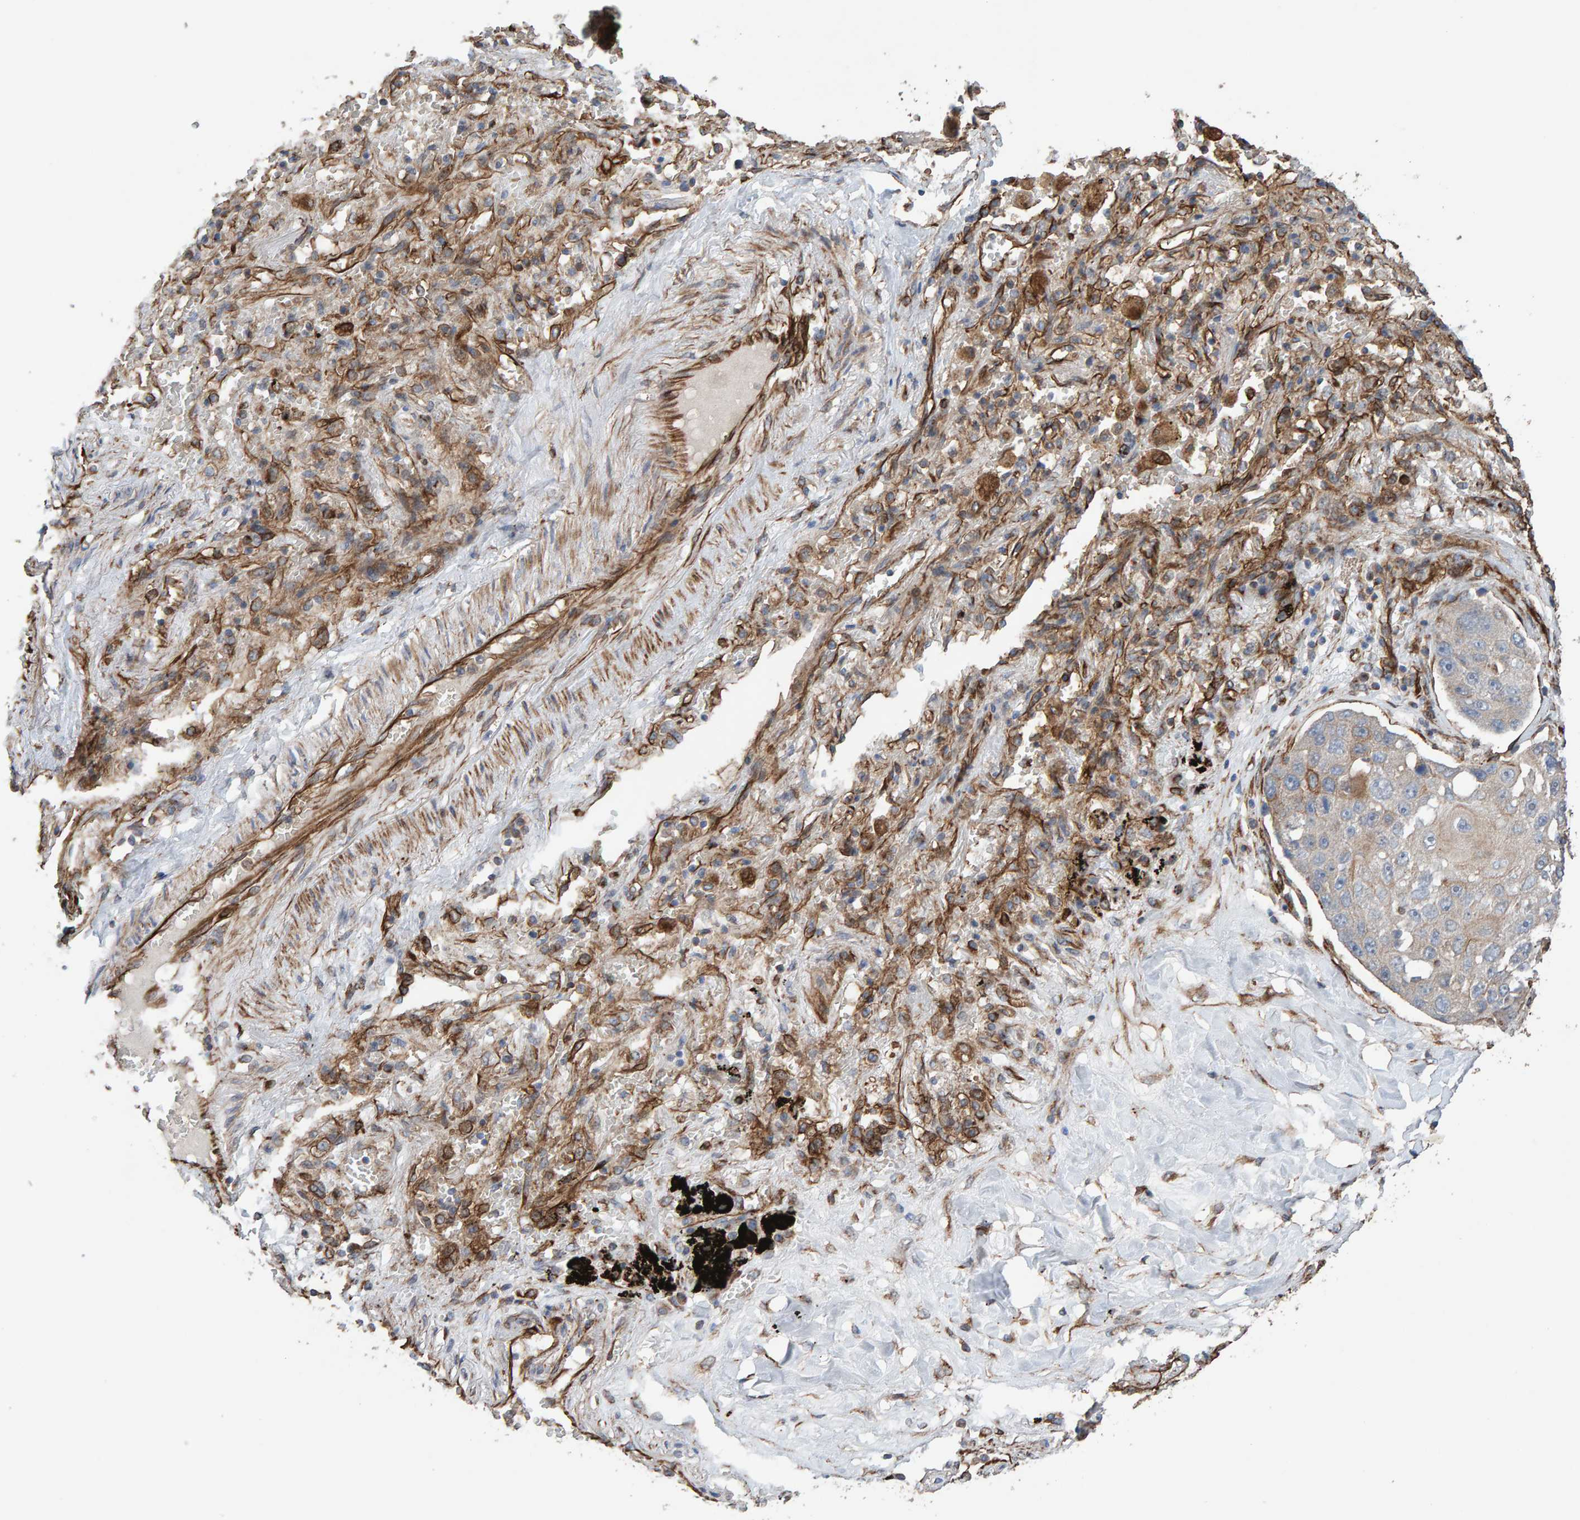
{"staining": {"intensity": "weak", "quantity": "<25%", "location": "cytoplasmic/membranous"}, "tissue": "lung cancer", "cell_type": "Tumor cells", "image_type": "cancer", "snomed": [{"axis": "morphology", "description": "Squamous cell carcinoma, NOS"}, {"axis": "topography", "description": "Lung"}], "caption": "IHC photomicrograph of human lung cancer (squamous cell carcinoma) stained for a protein (brown), which displays no expression in tumor cells.", "gene": "ZNF347", "patient": {"sex": "male", "age": 61}}